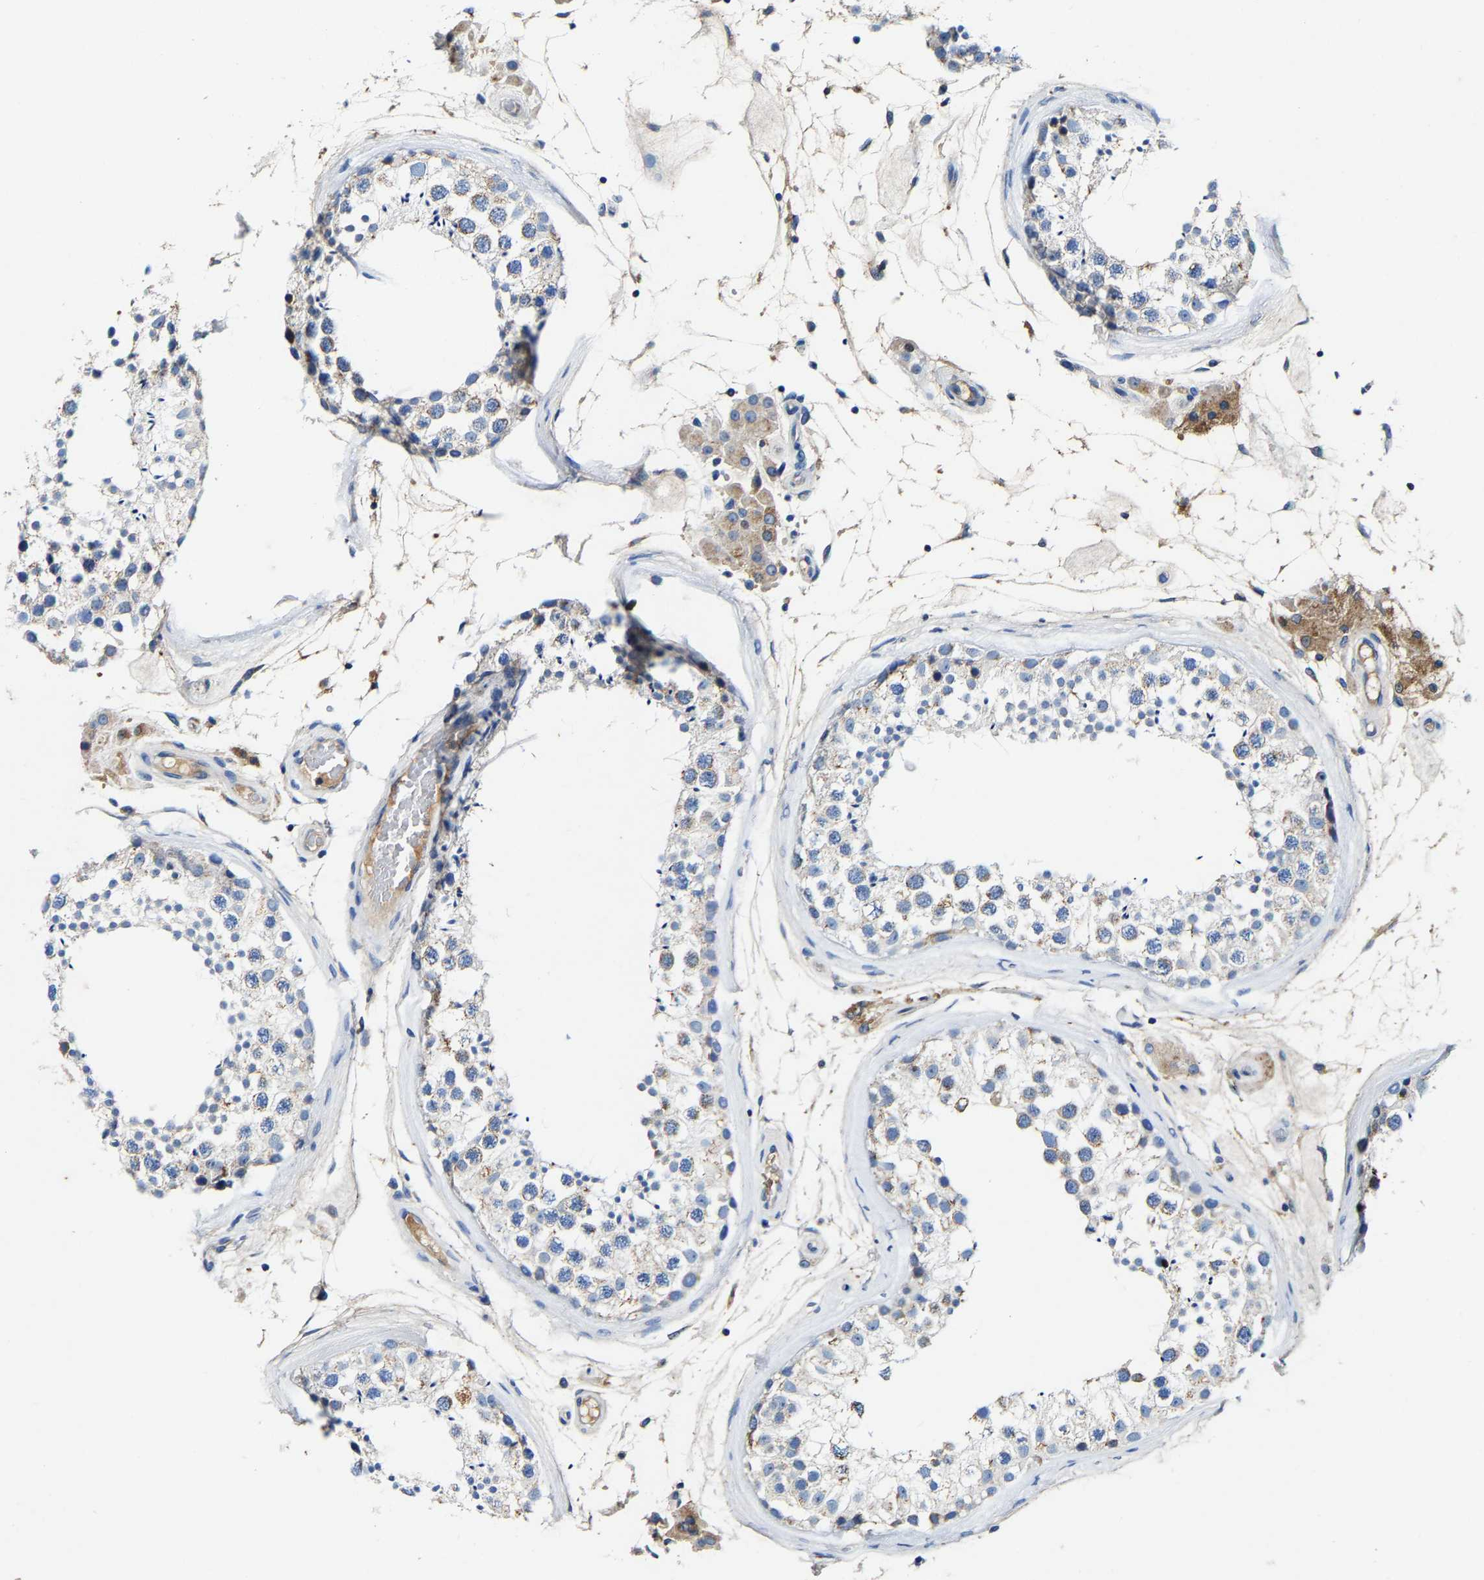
{"staining": {"intensity": "weak", "quantity": "<25%", "location": "cytoplasmic/membranous"}, "tissue": "testis", "cell_type": "Cells in seminiferous ducts", "image_type": "normal", "snomed": [{"axis": "morphology", "description": "Normal tissue, NOS"}, {"axis": "topography", "description": "Testis"}], "caption": "Photomicrograph shows no significant protein positivity in cells in seminiferous ducts of normal testis. (Brightfield microscopy of DAB (3,3'-diaminobenzidine) immunohistochemistry (IHC) at high magnification).", "gene": "SLC25A25", "patient": {"sex": "male", "age": 46}}